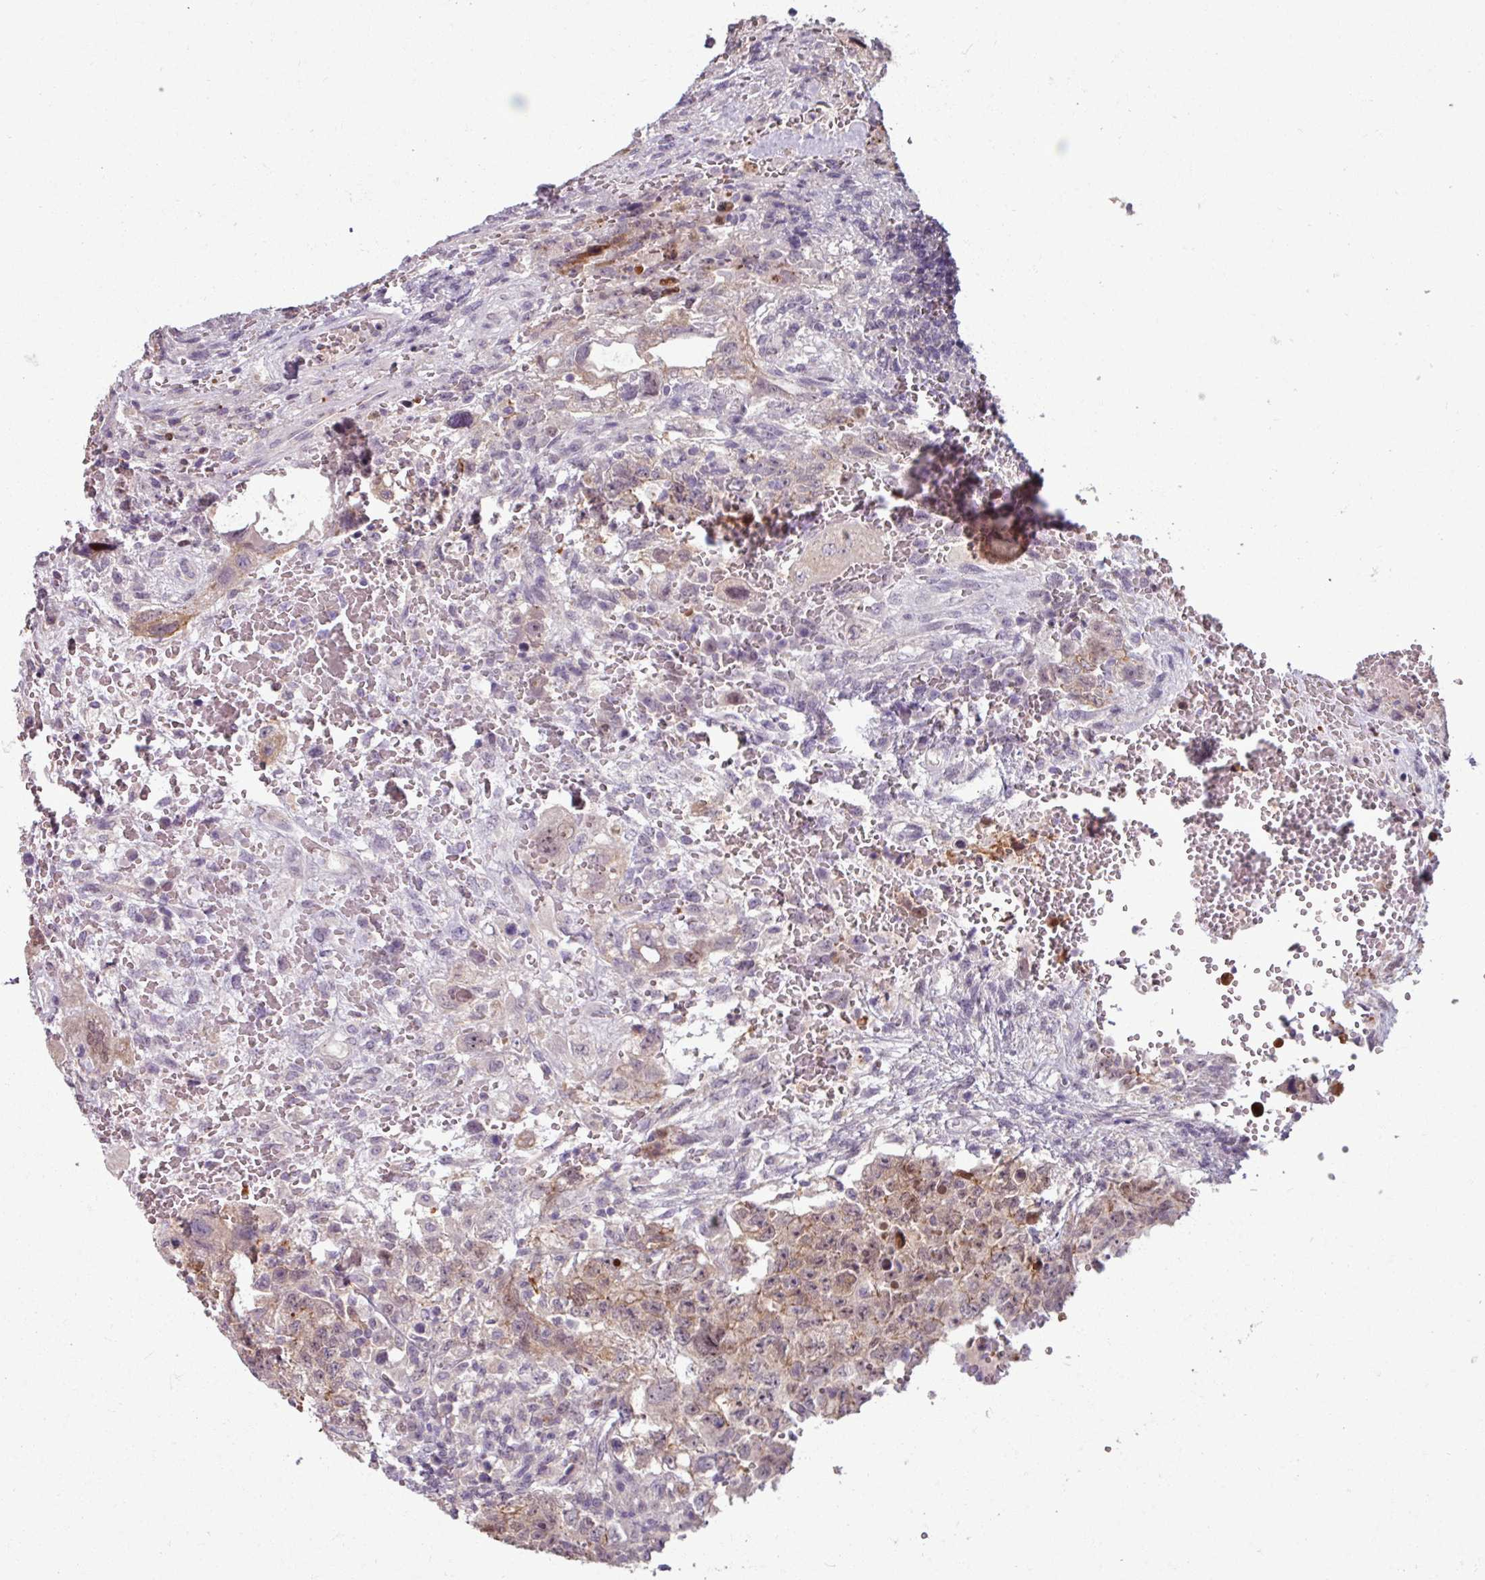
{"staining": {"intensity": "weak", "quantity": ">75%", "location": "cytoplasmic/membranous"}, "tissue": "testis cancer", "cell_type": "Tumor cells", "image_type": "cancer", "snomed": [{"axis": "morphology", "description": "Carcinoma, Embryonal, NOS"}, {"axis": "topography", "description": "Testis"}], "caption": "Protein staining shows weak cytoplasmic/membranous expression in about >75% of tumor cells in testis cancer.", "gene": "PNMA6A", "patient": {"sex": "male", "age": 26}}